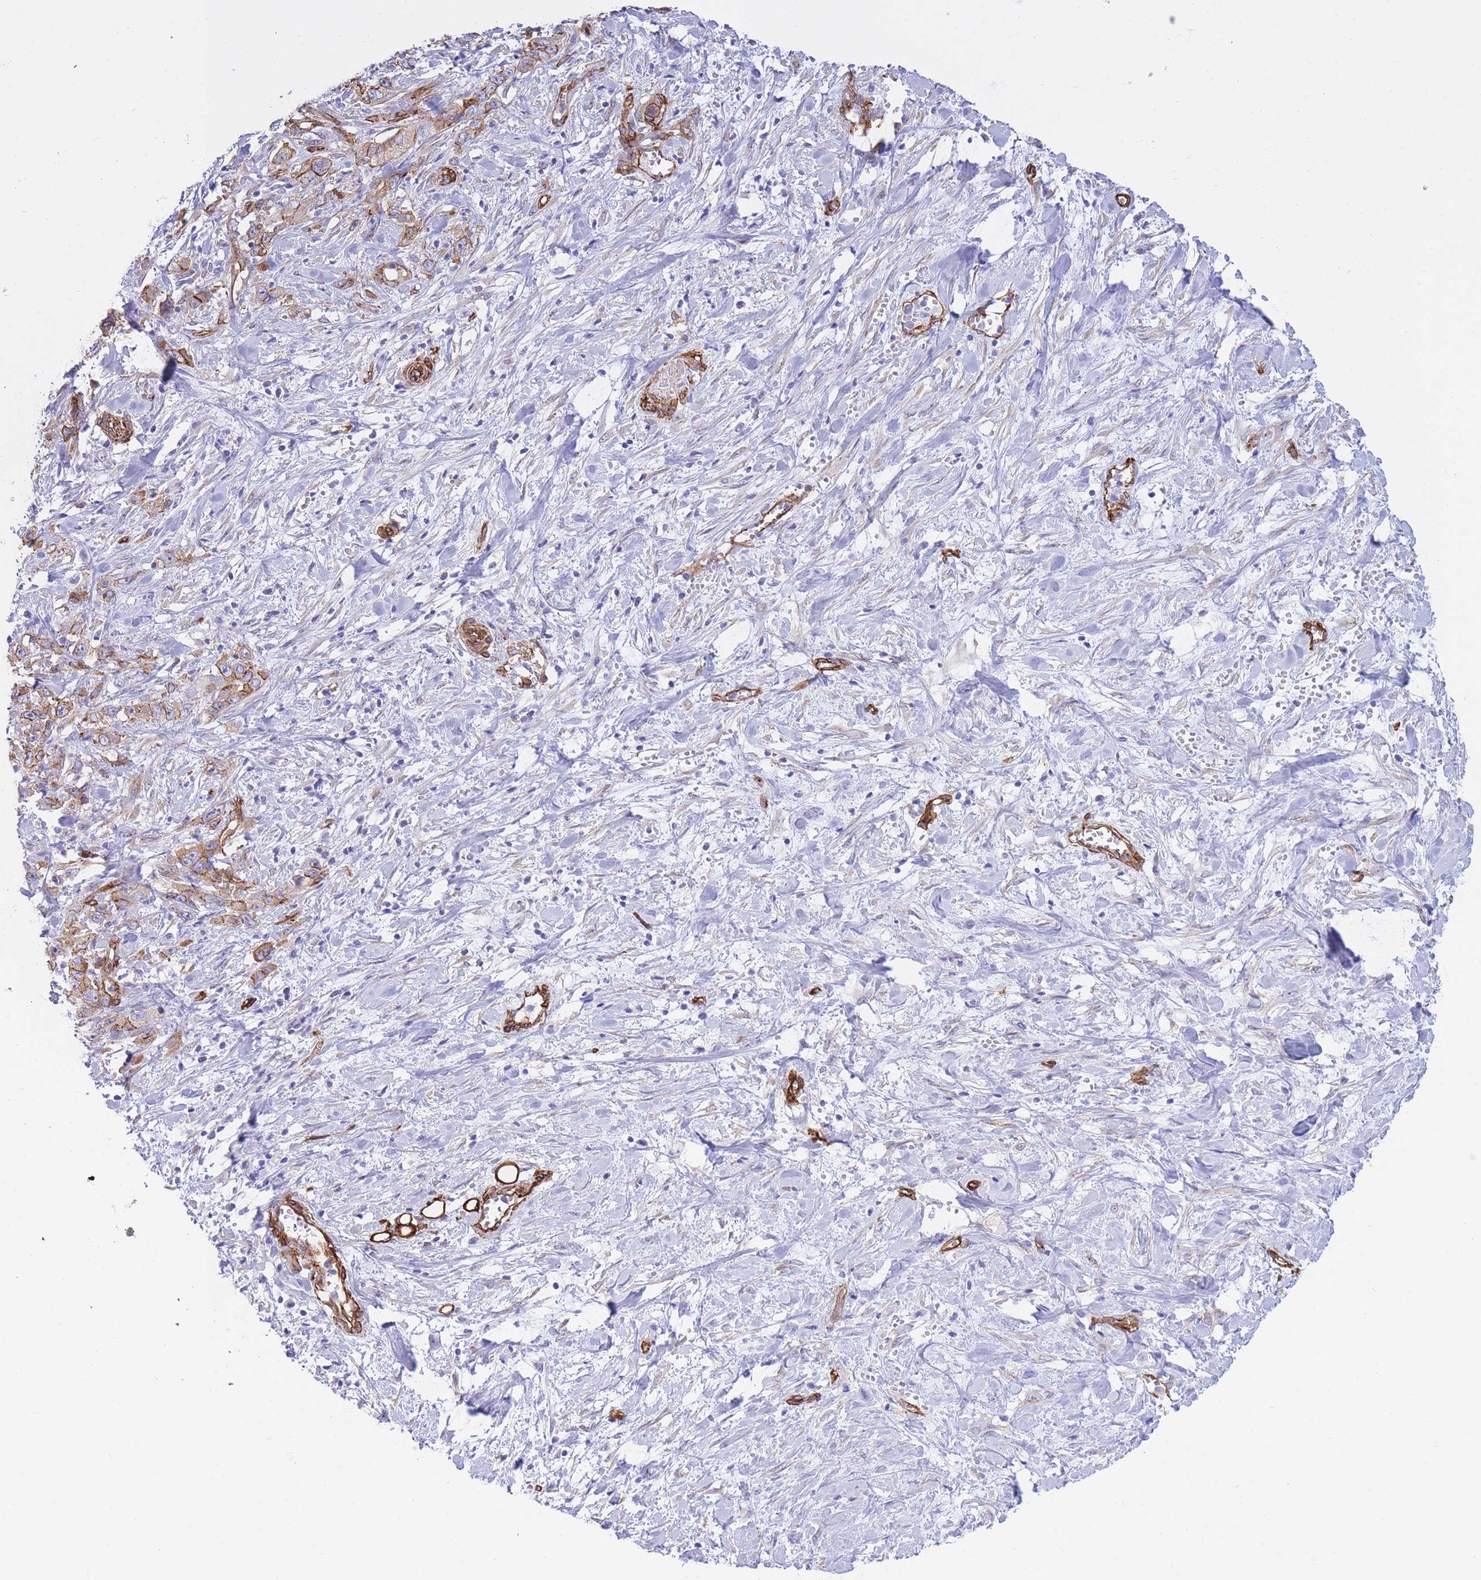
{"staining": {"intensity": "moderate", "quantity": ">75%", "location": "cytoplasmic/membranous"}, "tissue": "stomach cancer", "cell_type": "Tumor cells", "image_type": "cancer", "snomed": [{"axis": "morphology", "description": "Adenocarcinoma, NOS"}, {"axis": "topography", "description": "Stomach, upper"}], "caption": "Tumor cells display medium levels of moderate cytoplasmic/membranous staining in approximately >75% of cells in human adenocarcinoma (stomach).", "gene": "CAVIN1", "patient": {"sex": "male", "age": 62}}